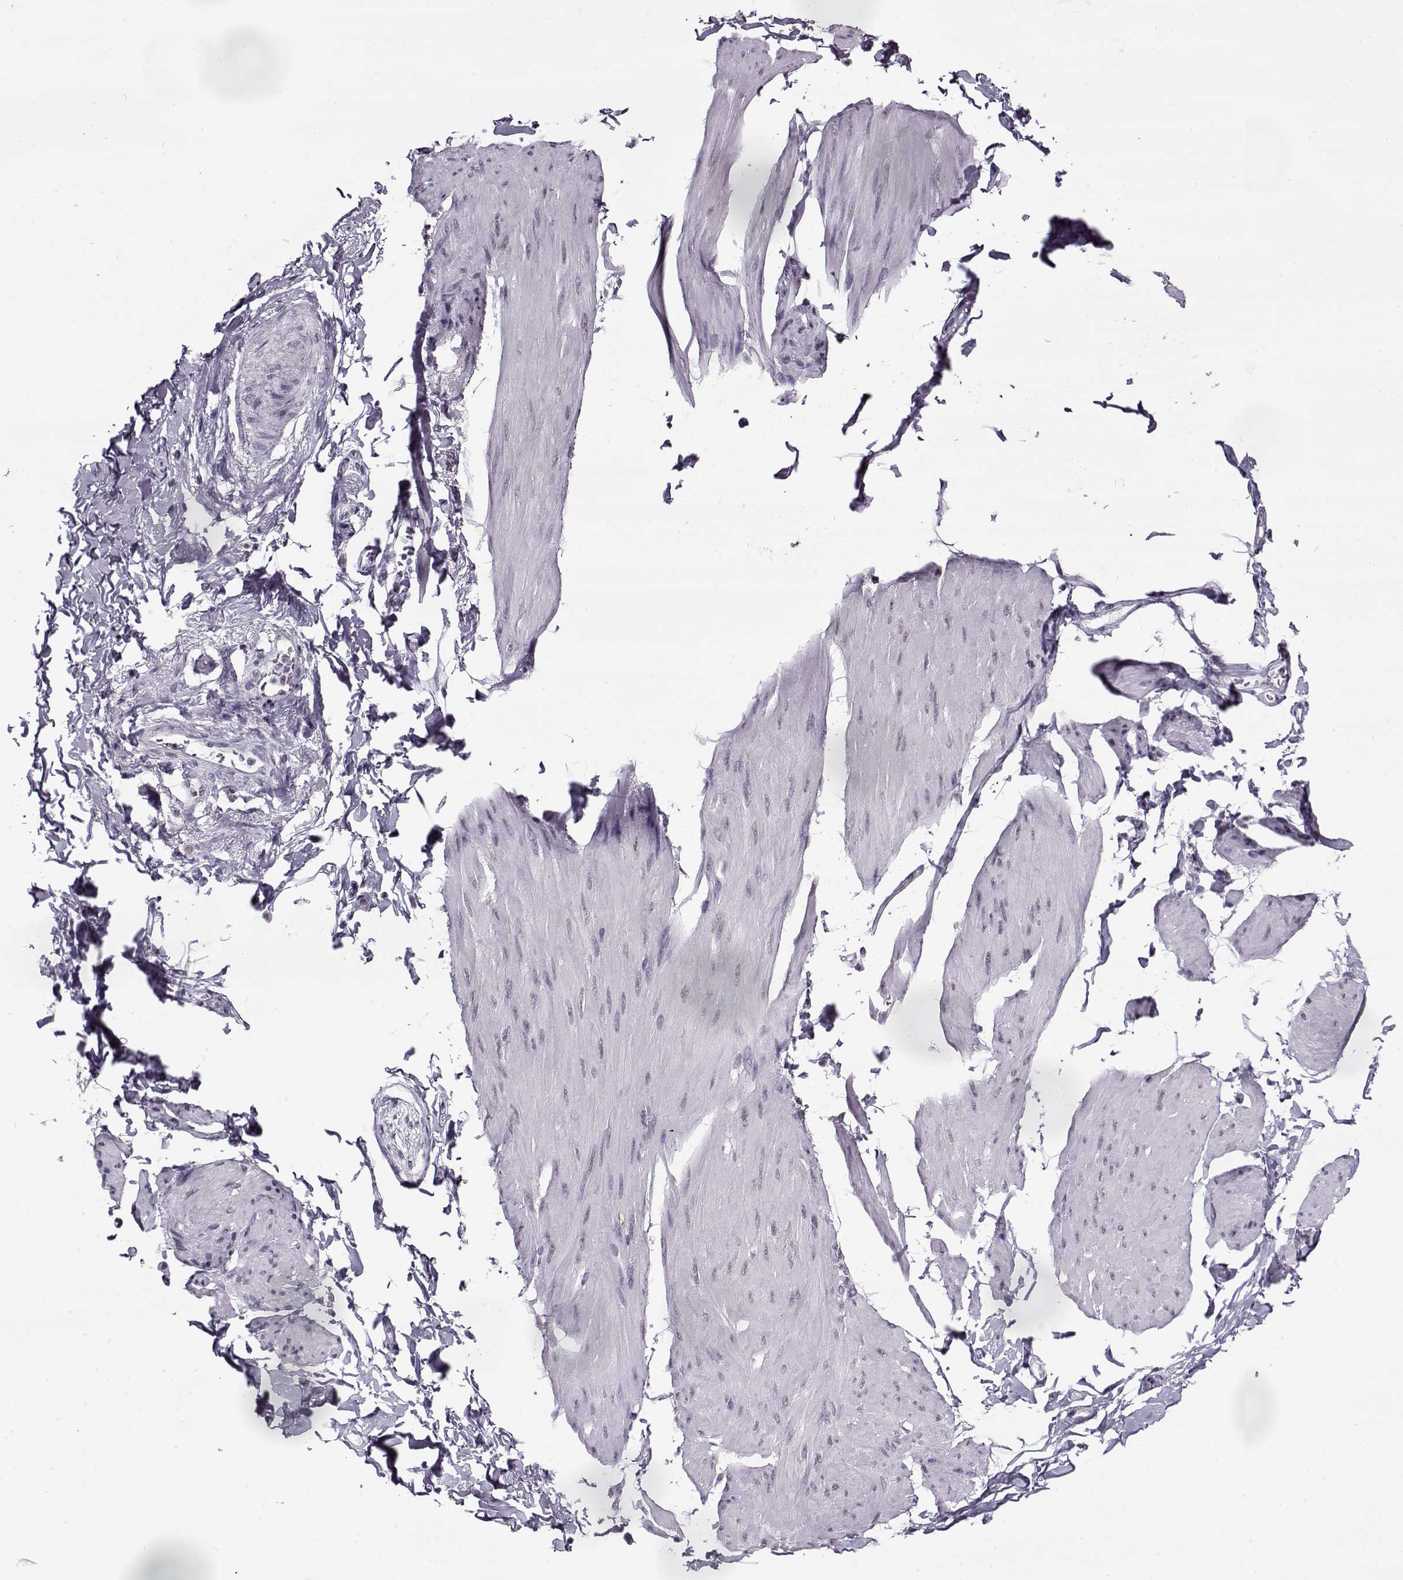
{"staining": {"intensity": "negative", "quantity": "none", "location": "none"}, "tissue": "smooth muscle", "cell_type": "Smooth muscle cells", "image_type": "normal", "snomed": [{"axis": "morphology", "description": "Normal tissue, NOS"}, {"axis": "topography", "description": "Adipose tissue"}, {"axis": "topography", "description": "Smooth muscle"}, {"axis": "topography", "description": "Peripheral nerve tissue"}], "caption": "A histopathology image of smooth muscle stained for a protein shows no brown staining in smooth muscle cells. (Stains: DAB (3,3'-diaminobenzidine) immunohistochemistry with hematoxylin counter stain, Microscopy: brightfield microscopy at high magnification).", "gene": "PRMT8", "patient": {"sex": "male", "age": 83}}